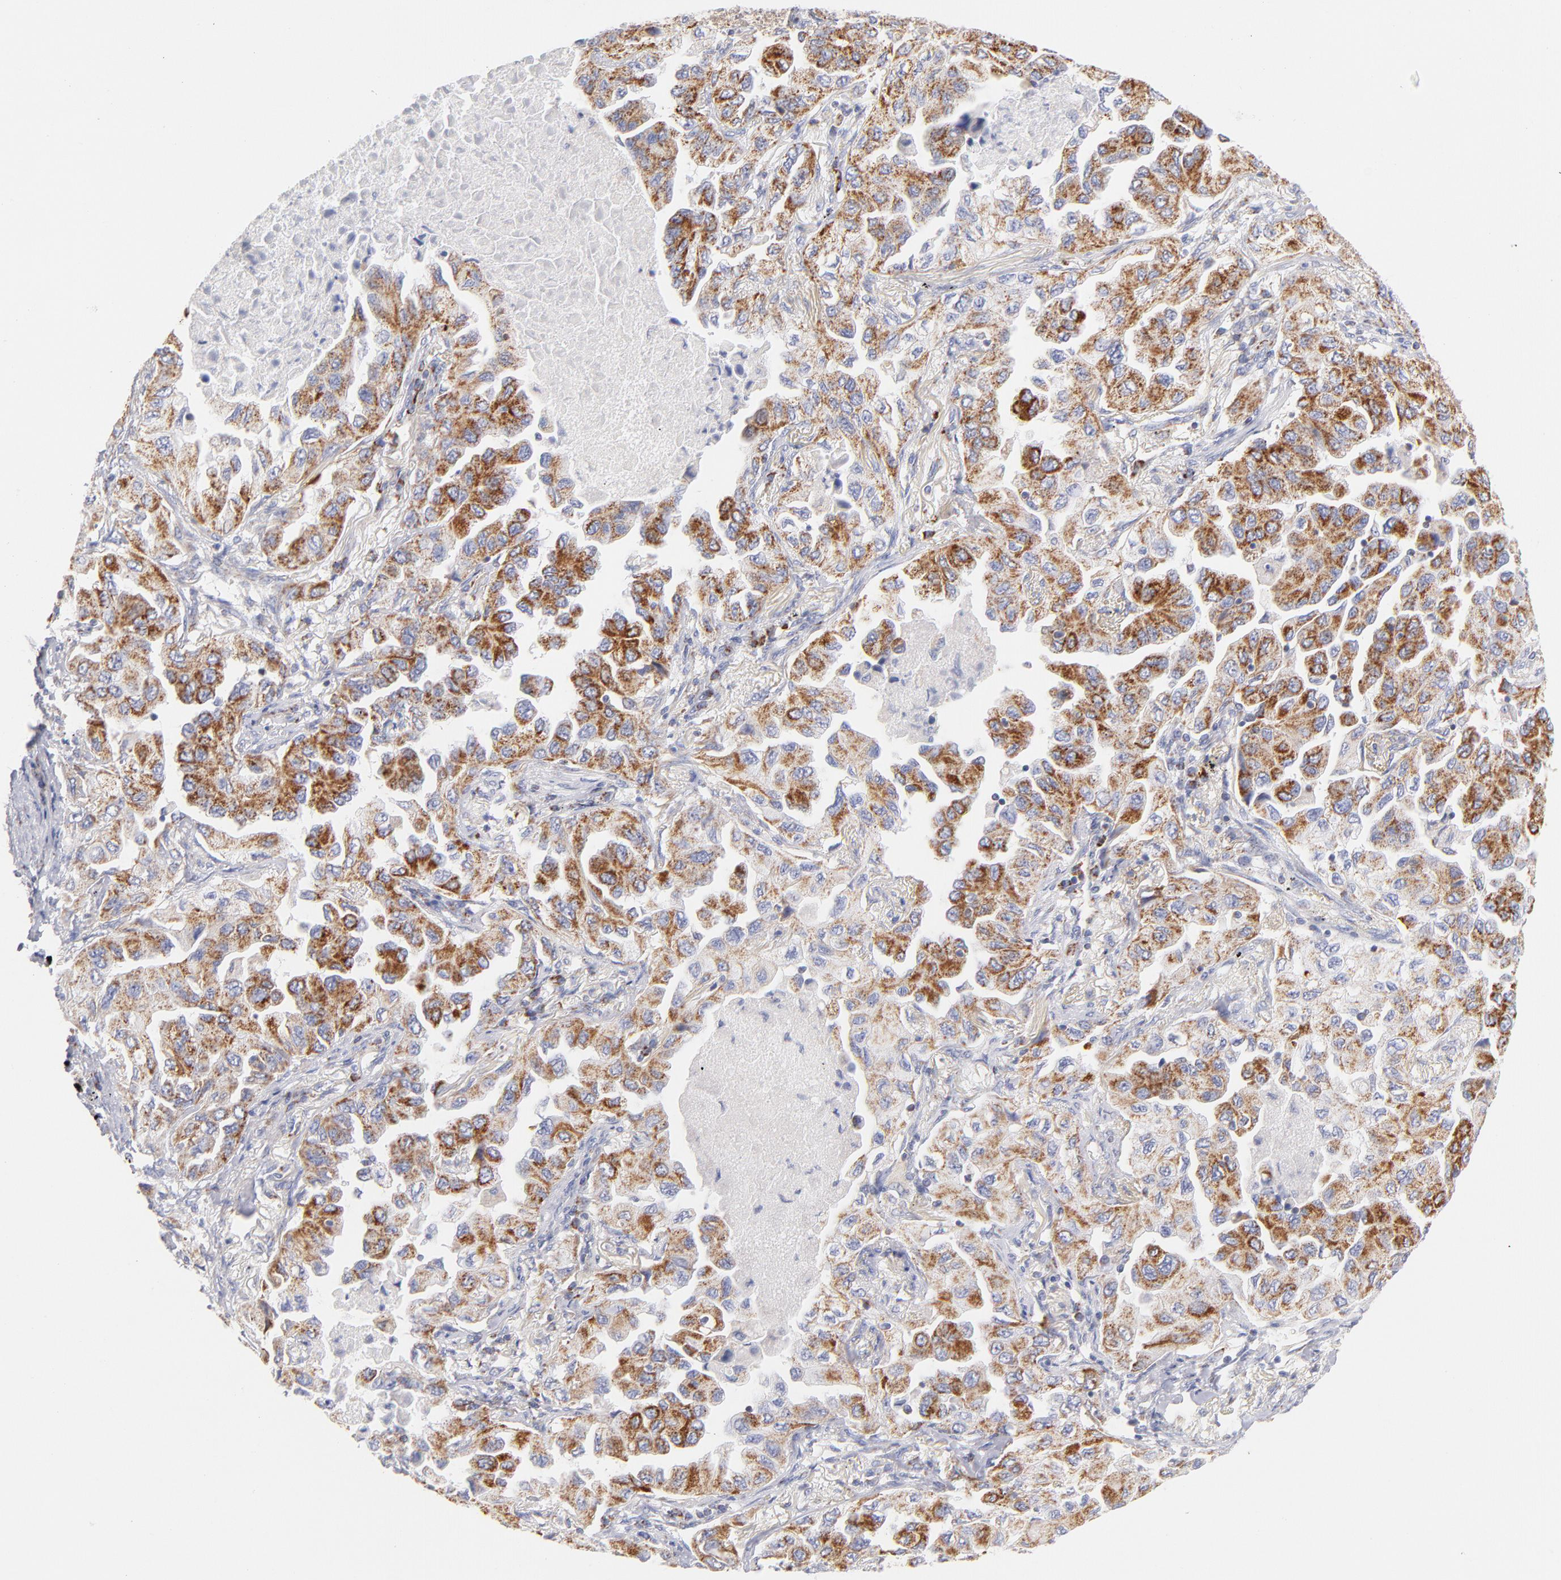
{"staining": {"intensity": "moderate", "quantity": ">75%", "location": "cytoplasmic/membranous"}, "tissue": "lung cancer", "cell_type": "Tumor cells", "image_type": "cancer", "snomed": [{"axis": "morphology", "description": "Adenocarcinoma, NOS"}, {"axis": "topography", "description": "Lung"}], "caption": "Protein staining of adenocarcinoma (lung) tissue shows moderate cytoplasmic/membranous expression in about >75% of tumor cells.", "gene": "AIFM1", "patient": {"sex": "female", "age": 65}}